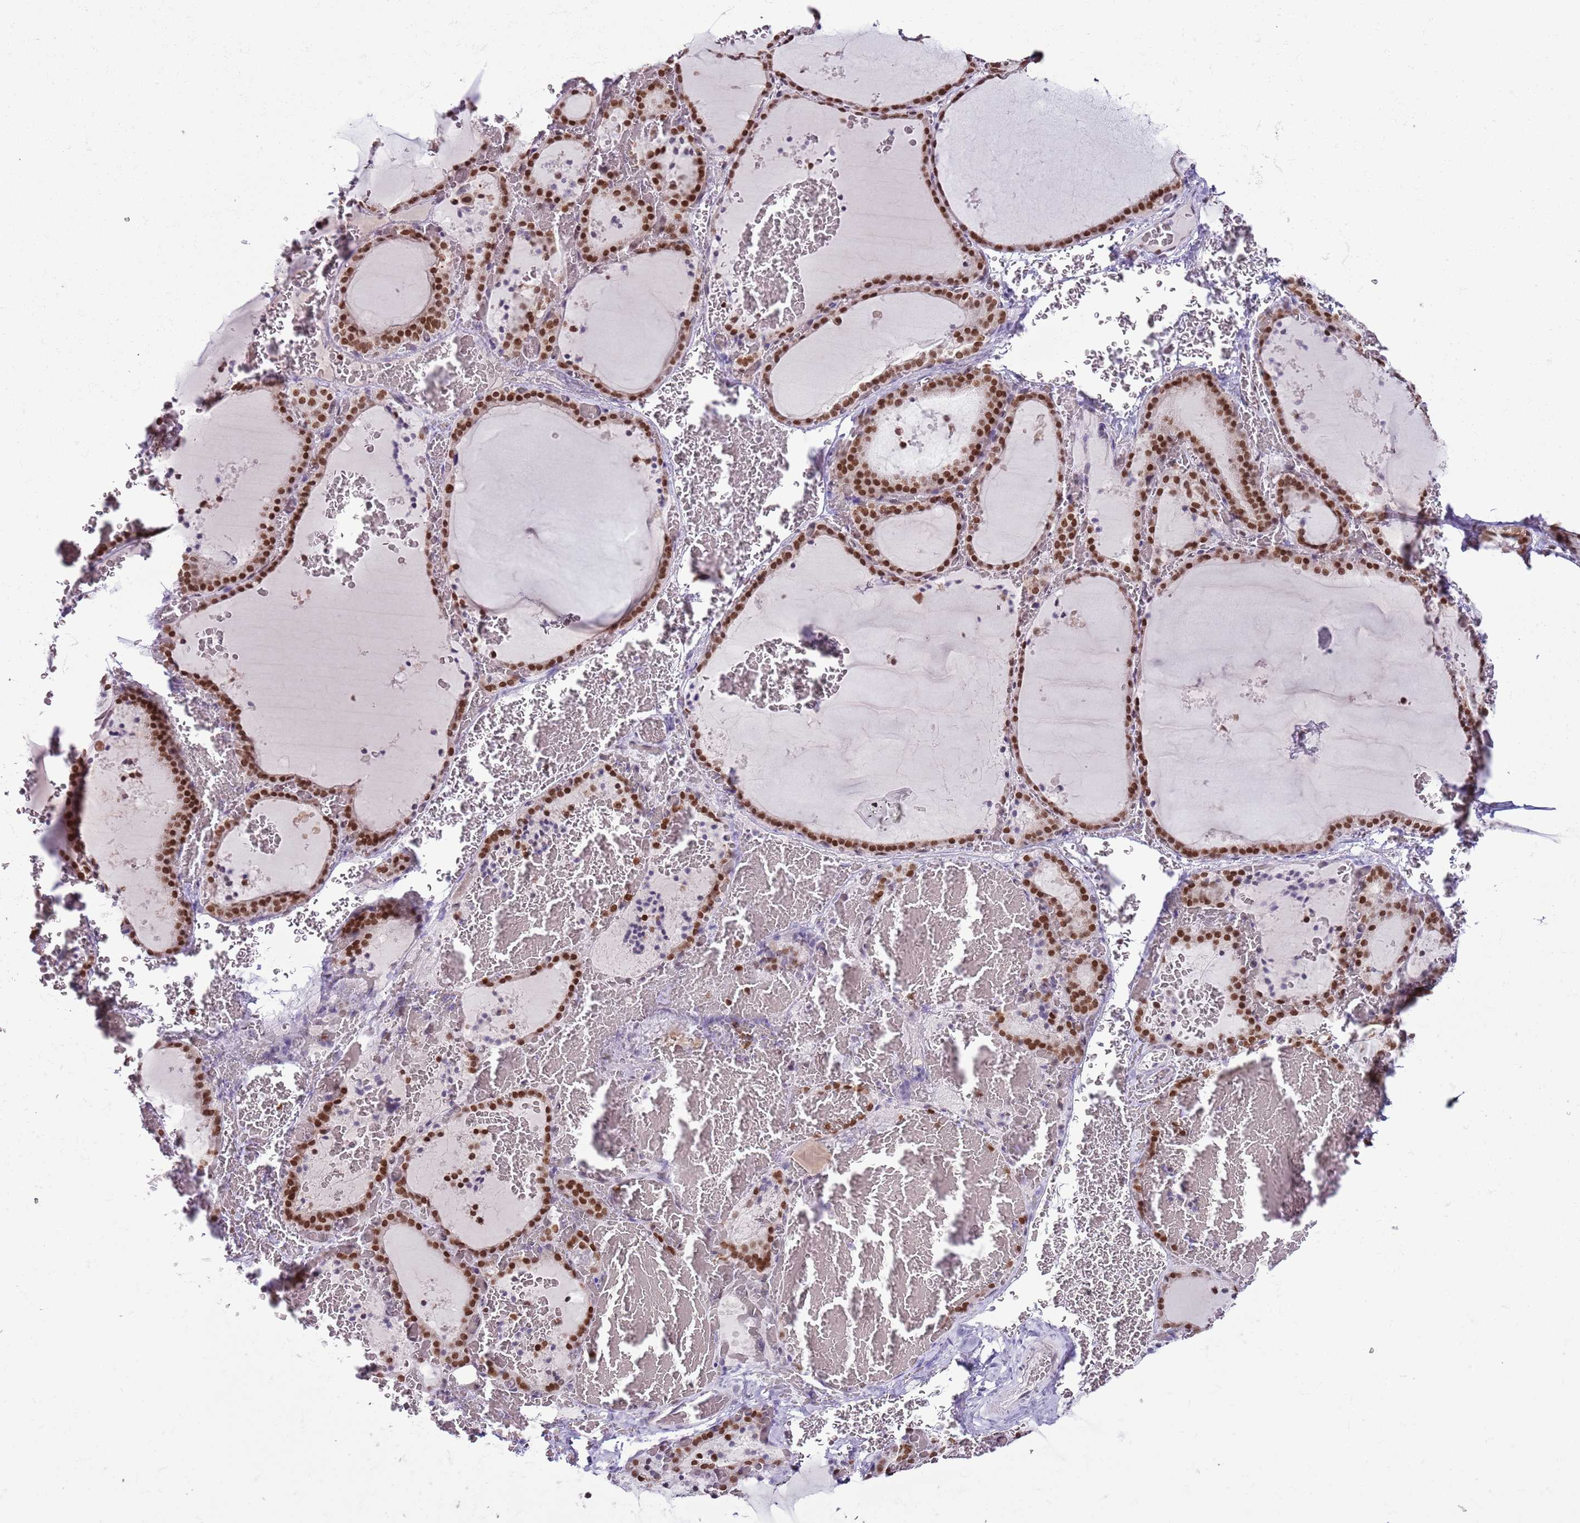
{"staining": {"intensity": "strong", "quantity": ">75%", "location": "cytoplasmic/membranous,nuclear"}, "tissue": "thyroid gland", "cell_type": "Glandular cells", "image_type": "normal", "snomed": [{"axis": "morphology", "description": "Normal tissue, NOS"}, {"axis": "topography", "description": "Thyroid gland"}], "caption": "High-magnification brightfield microscopy of normal thyroid gland stained with DAB (3,3'-diaminobenzidine) (brown) and counterstained with hematoxylin (blue). glandular cells exhibit strong cytoplasmic/membranous,nuclear positivity is present in about>75% of cells.", "gene": "SELENOH", "patient": {"sex": "female", "age": 39}}